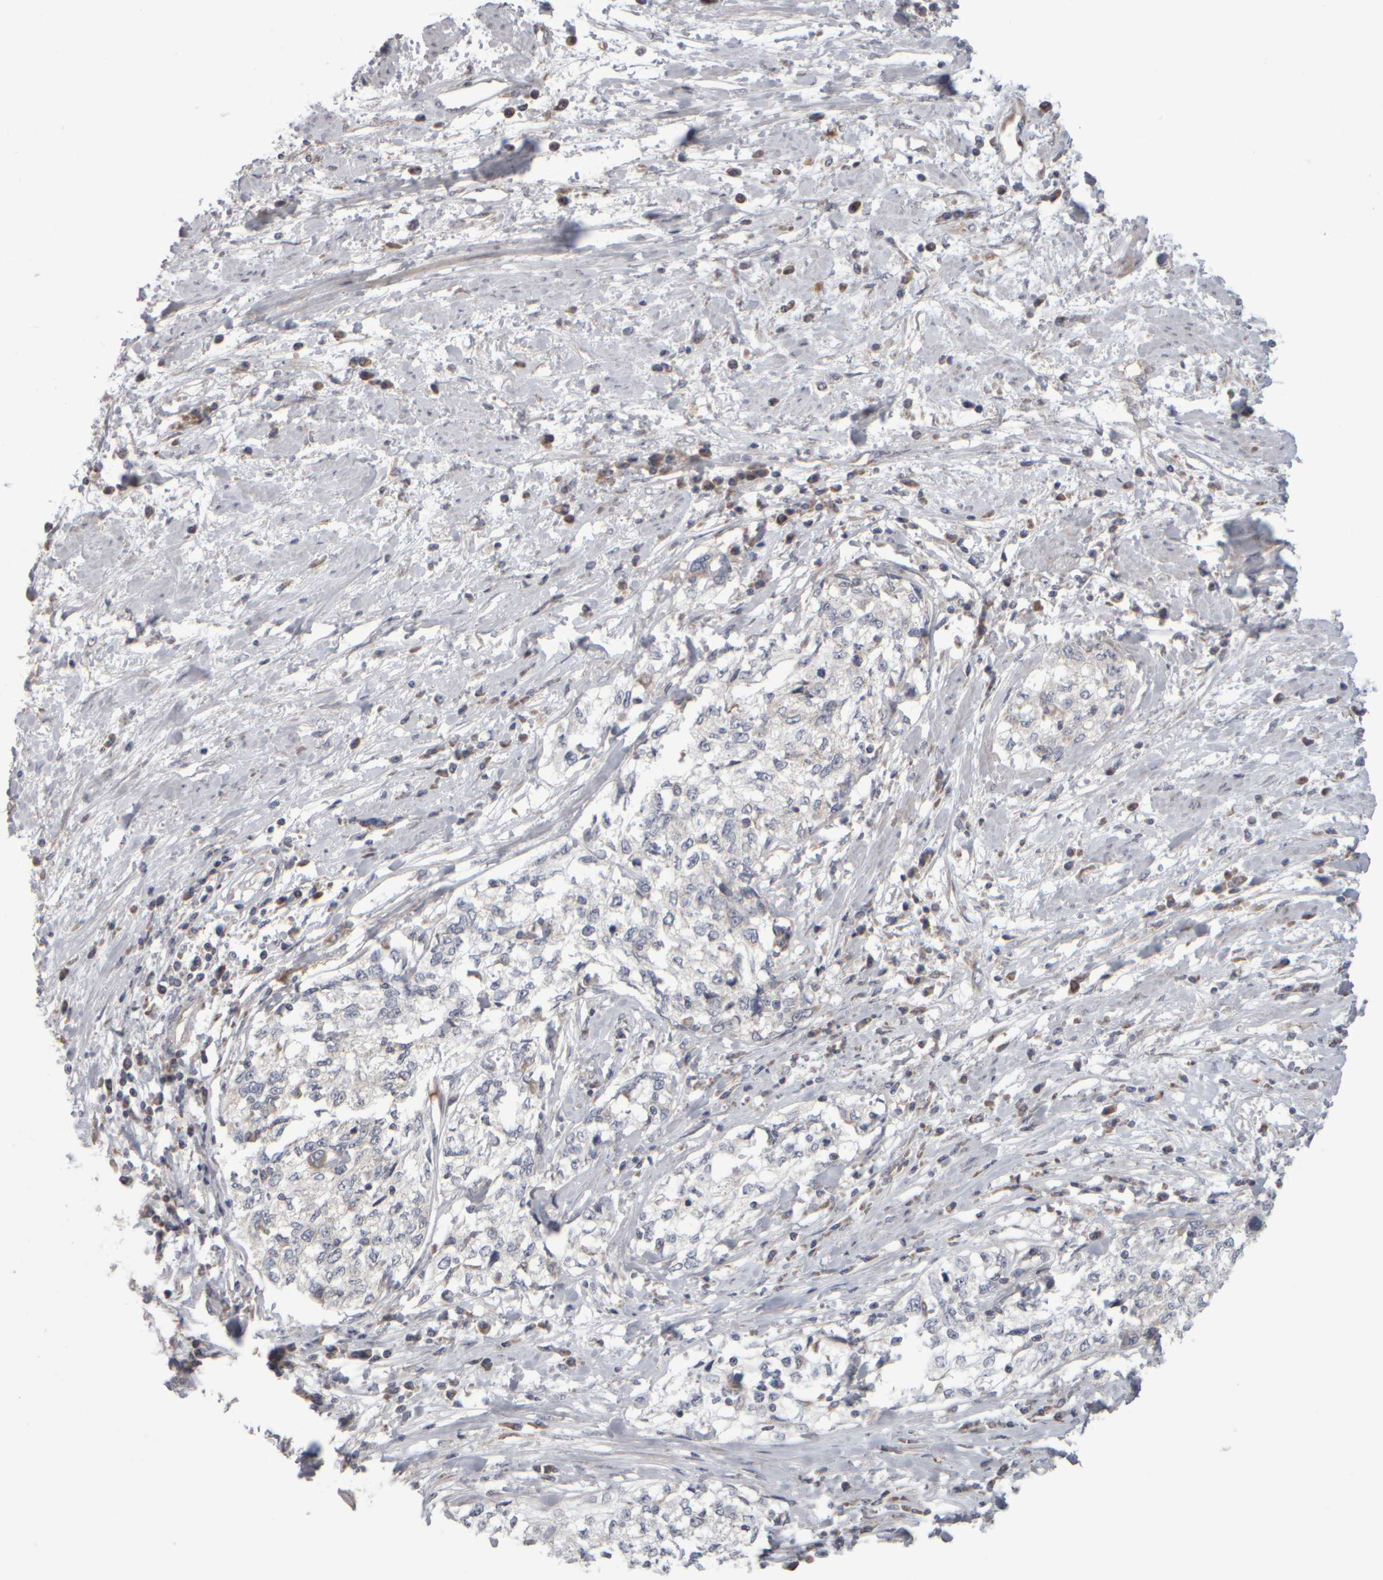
{"staining": {"intensity": "negative", "quantity": "none", "location": "none"}, "tissue": "cervical cancer", "cell_type": "Tumor cells", "image_type": "cancer", "snomed": [{"axis": "morphology", "description": "Squamous cell carcinoma, NOS"}, {"axis": "topography", "description": "Cervix"}], "caption": "Protein analysis of cervical cancer (squamous cell carcinoma) demonstrates no significant expression in tumor cells.", "gene": "SCO1", "patient": {"sex": "female", "age": 57}}